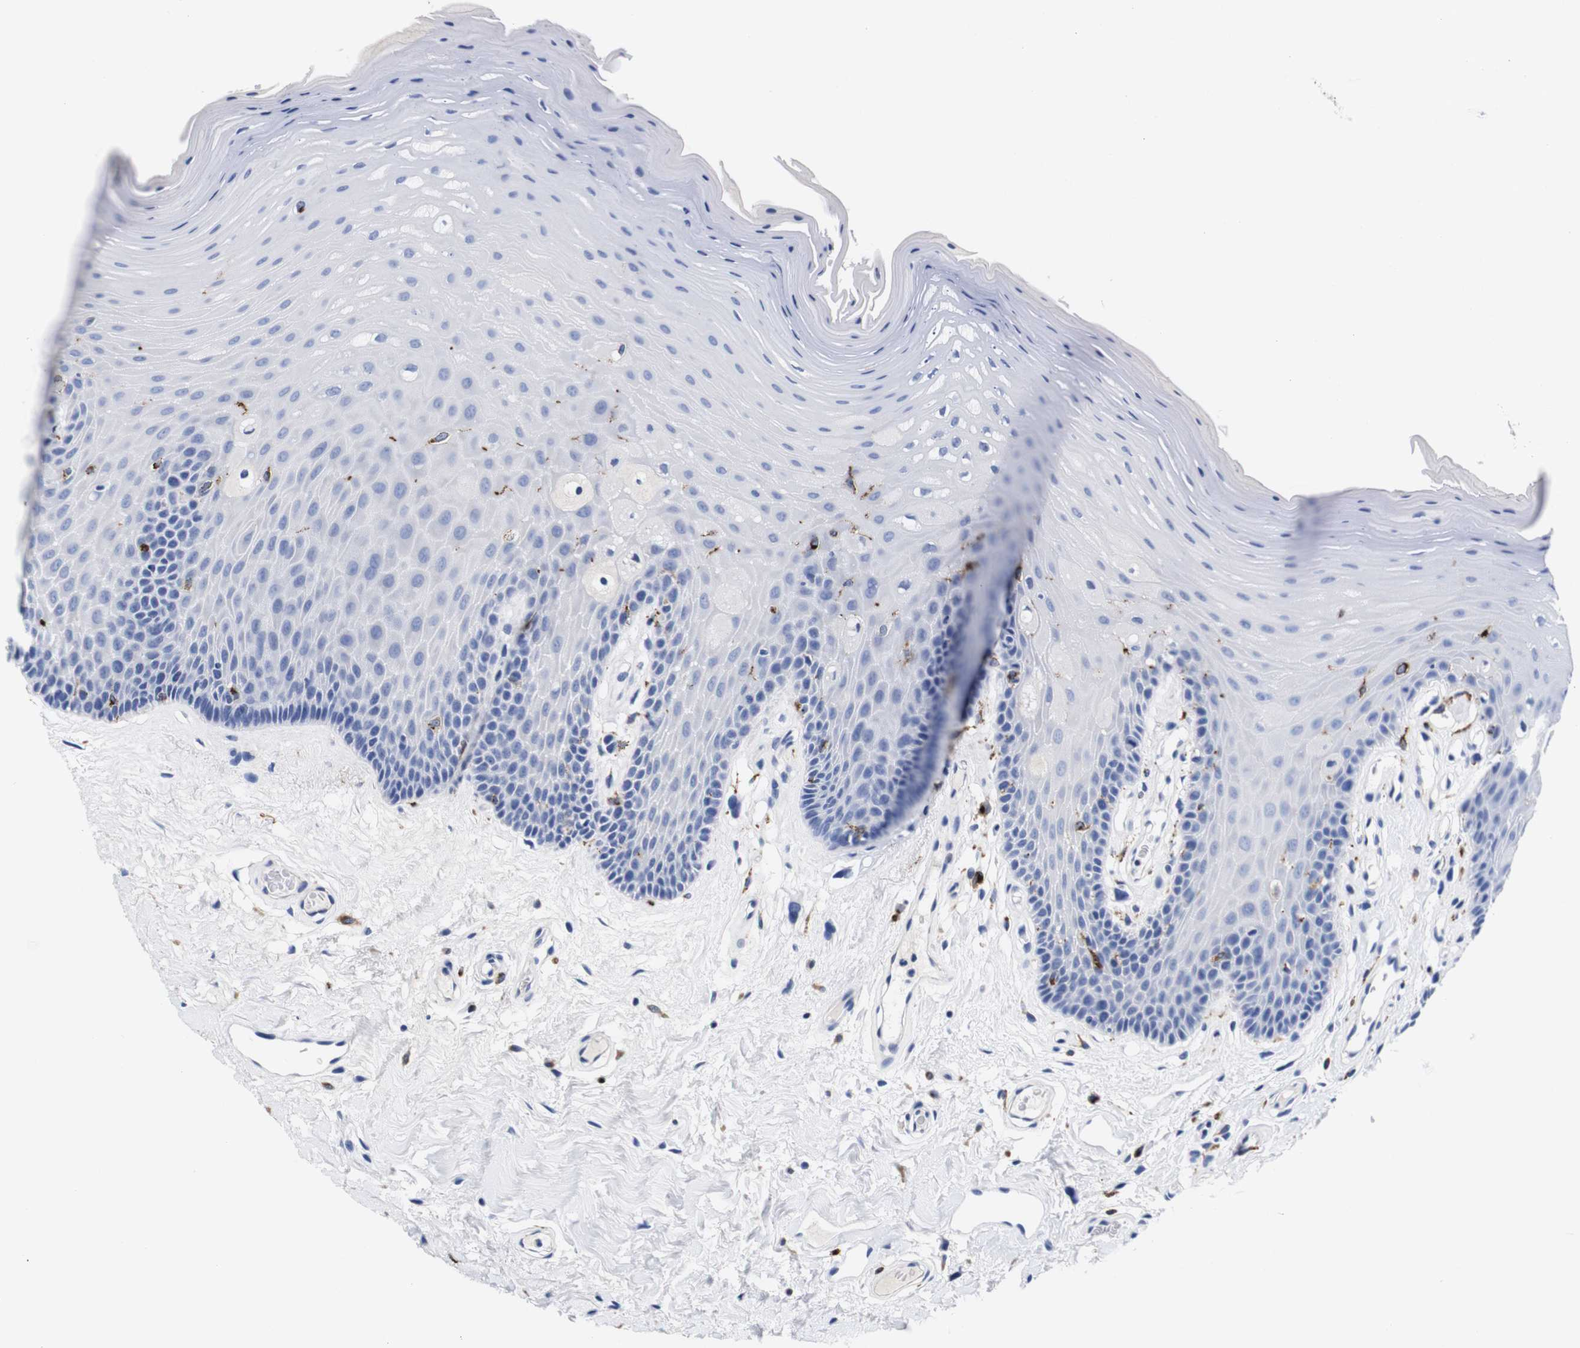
{"staining": {"intensity": "negative", "quantity": "none", "location": "none"}, "tissue": "oral mucosa", "cell_type": "Squamous epithelial cells", "image_type": "normal", "snomed": [{"axis": "morphology", "description": "Normal tissue, NOS"}, {"axis": "morphology", "description": "Squamous cell carcinoma, NOS"}, {"axis": "topography", "description": "Skeletal muscle"}, {"axis": "topography", "description": "Adipose tissue"}, {"axis": "topography", "description": "Vascular tissue"}, {"axis": "topography", "description": "Oral tissue"}, {"axis": "topography", "description": "Peripheral nerve tissue"}, {"axis": "topography", "description": "Head-Neck"}], "caption": "Protein analysis of benign oral mucosa displays no significant staining in squamous epithelial cells.", "gene": "ENSG00000248993", "patient": {"sex": "male", "age": 71}}